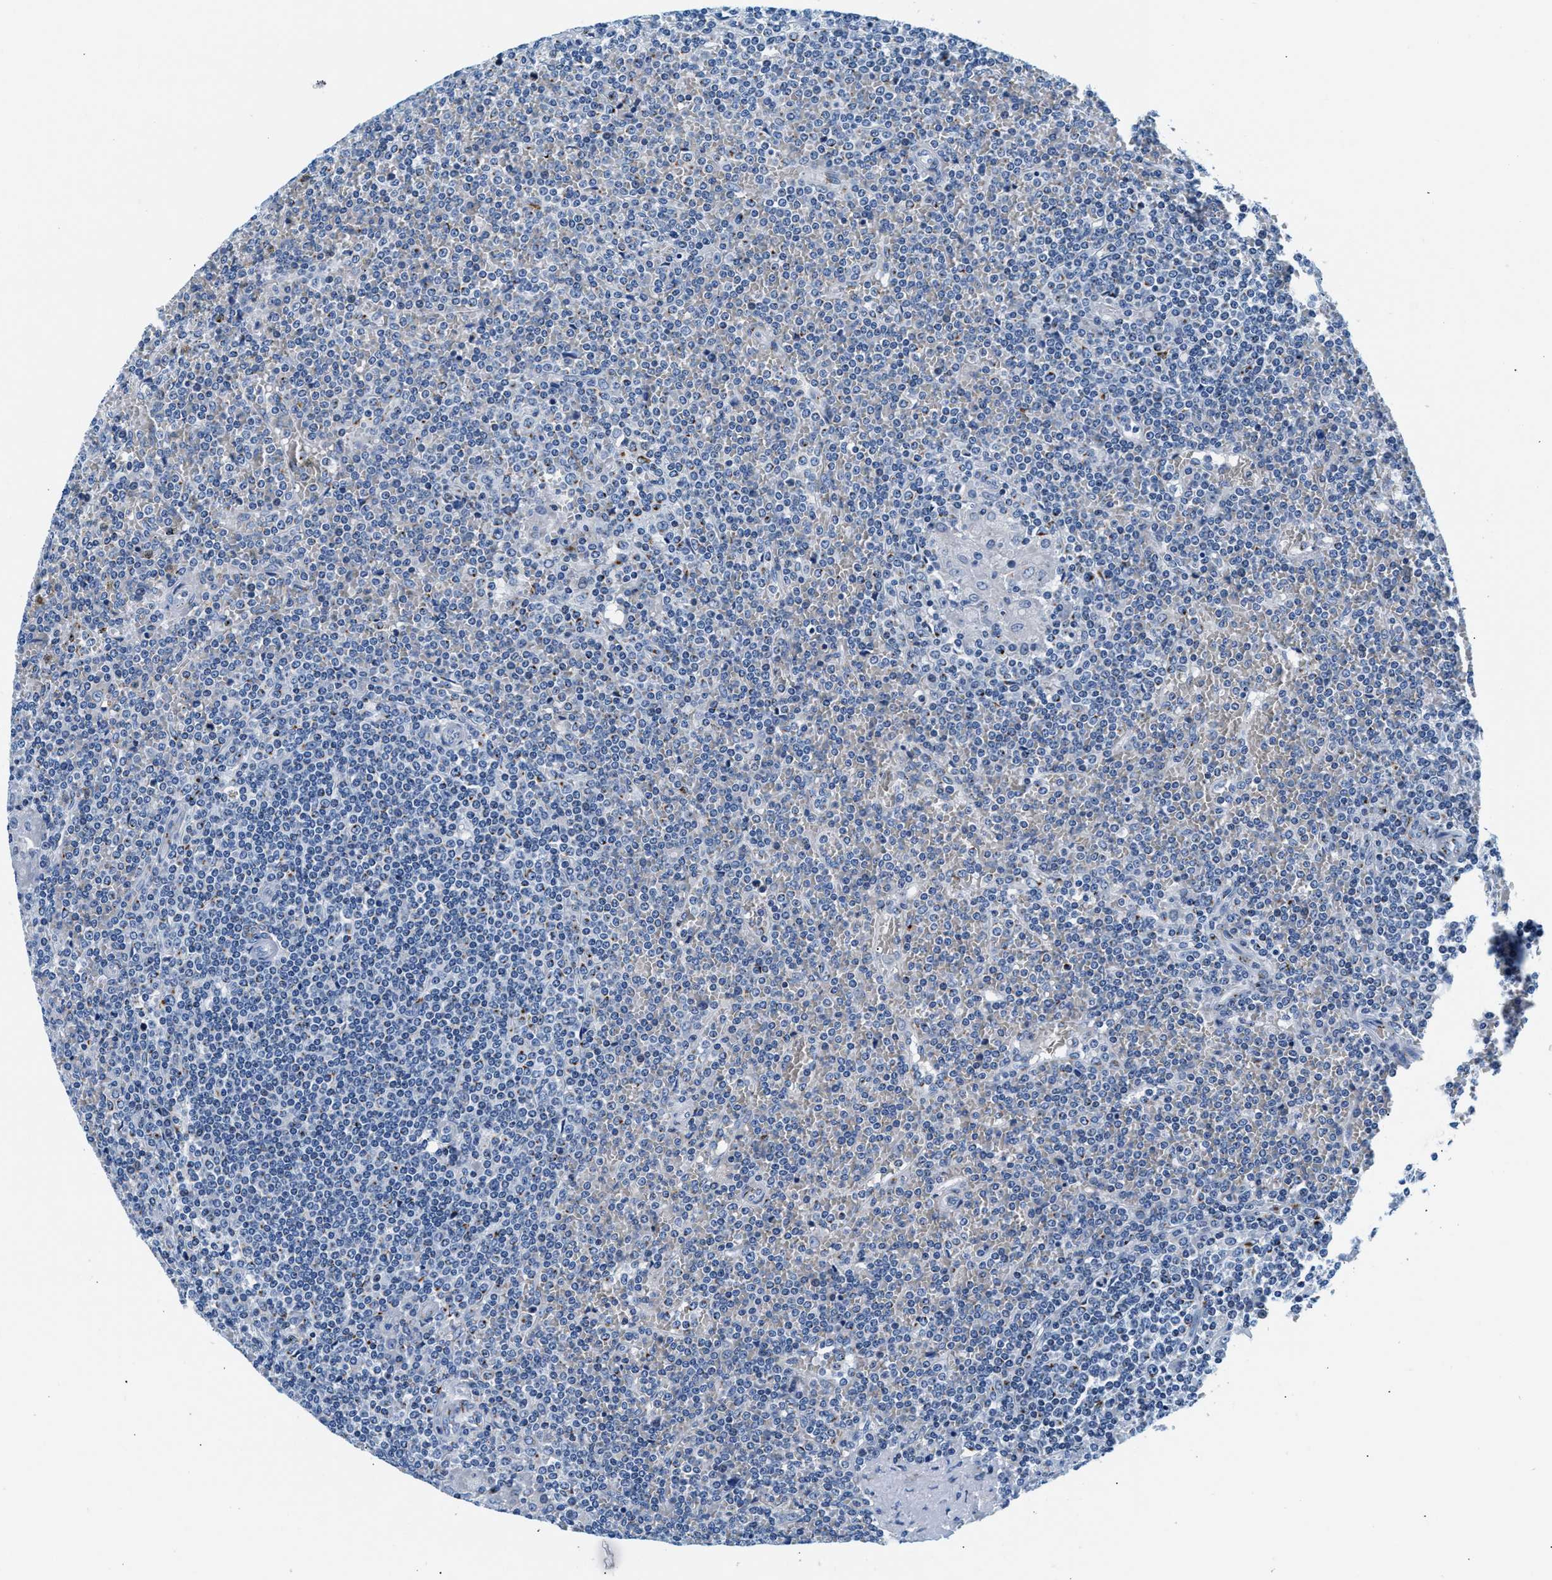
{"staining": {"intensity": "negative", "quantity": "none", "location": "none"}, "tissue": "lymphoma", "cell_type": "Tumor cells", "image_type": "cancer", "snomed": [{"axis": "morphology", "description": "Malignant lymphoma, non-Hodgkin's type, Low grade"}, {"axis": "topography", "description": "Spleen"}], "caption": "A high-resolution histopathology image shows IHC staining of lymphoma, which demonstrates no significant expression in tumor cells.", "gene": "VPS53", "patient": {"sex": "female", "age": 19}}